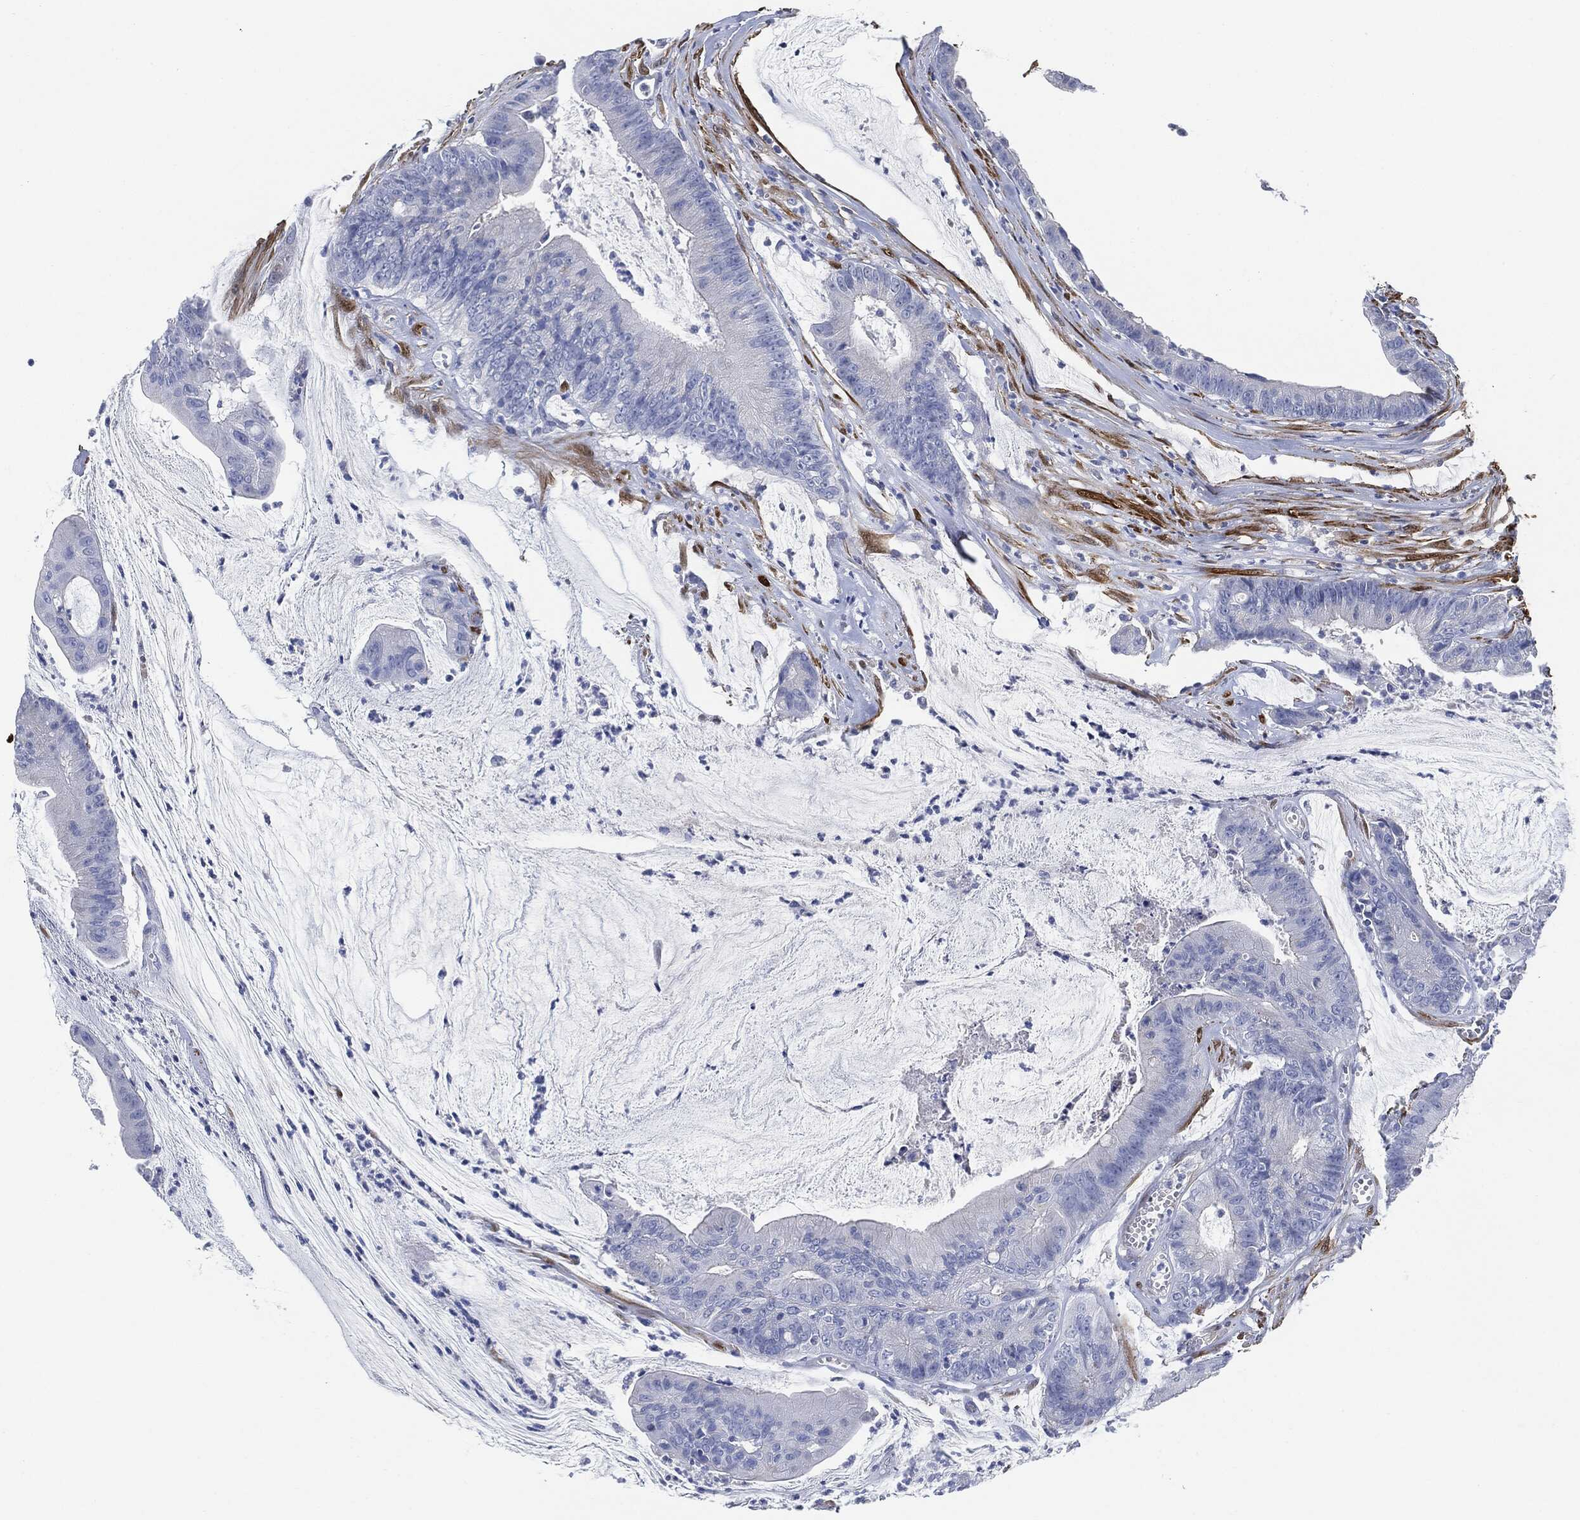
{"staining": {"intensity": "negative", "quantity": "none", "location": "none"}, "tissue": "colorectal cancer", "cell_type": "Tumor cells", "image_type": "cancer", "snomed": [{"axis": "morphology", "description": "Adenocarcinoma, NOS"}, {"axis": "topography", "description": "Colon"}], "caption": "A high-resolution photomicrograph shows immunohistochemistry (IHC) staining of colorectal cancer, which reveals no significant expression in tumor cells.", "gene": "TAGLN", "patient": {"sex": "female", "age": 69}}